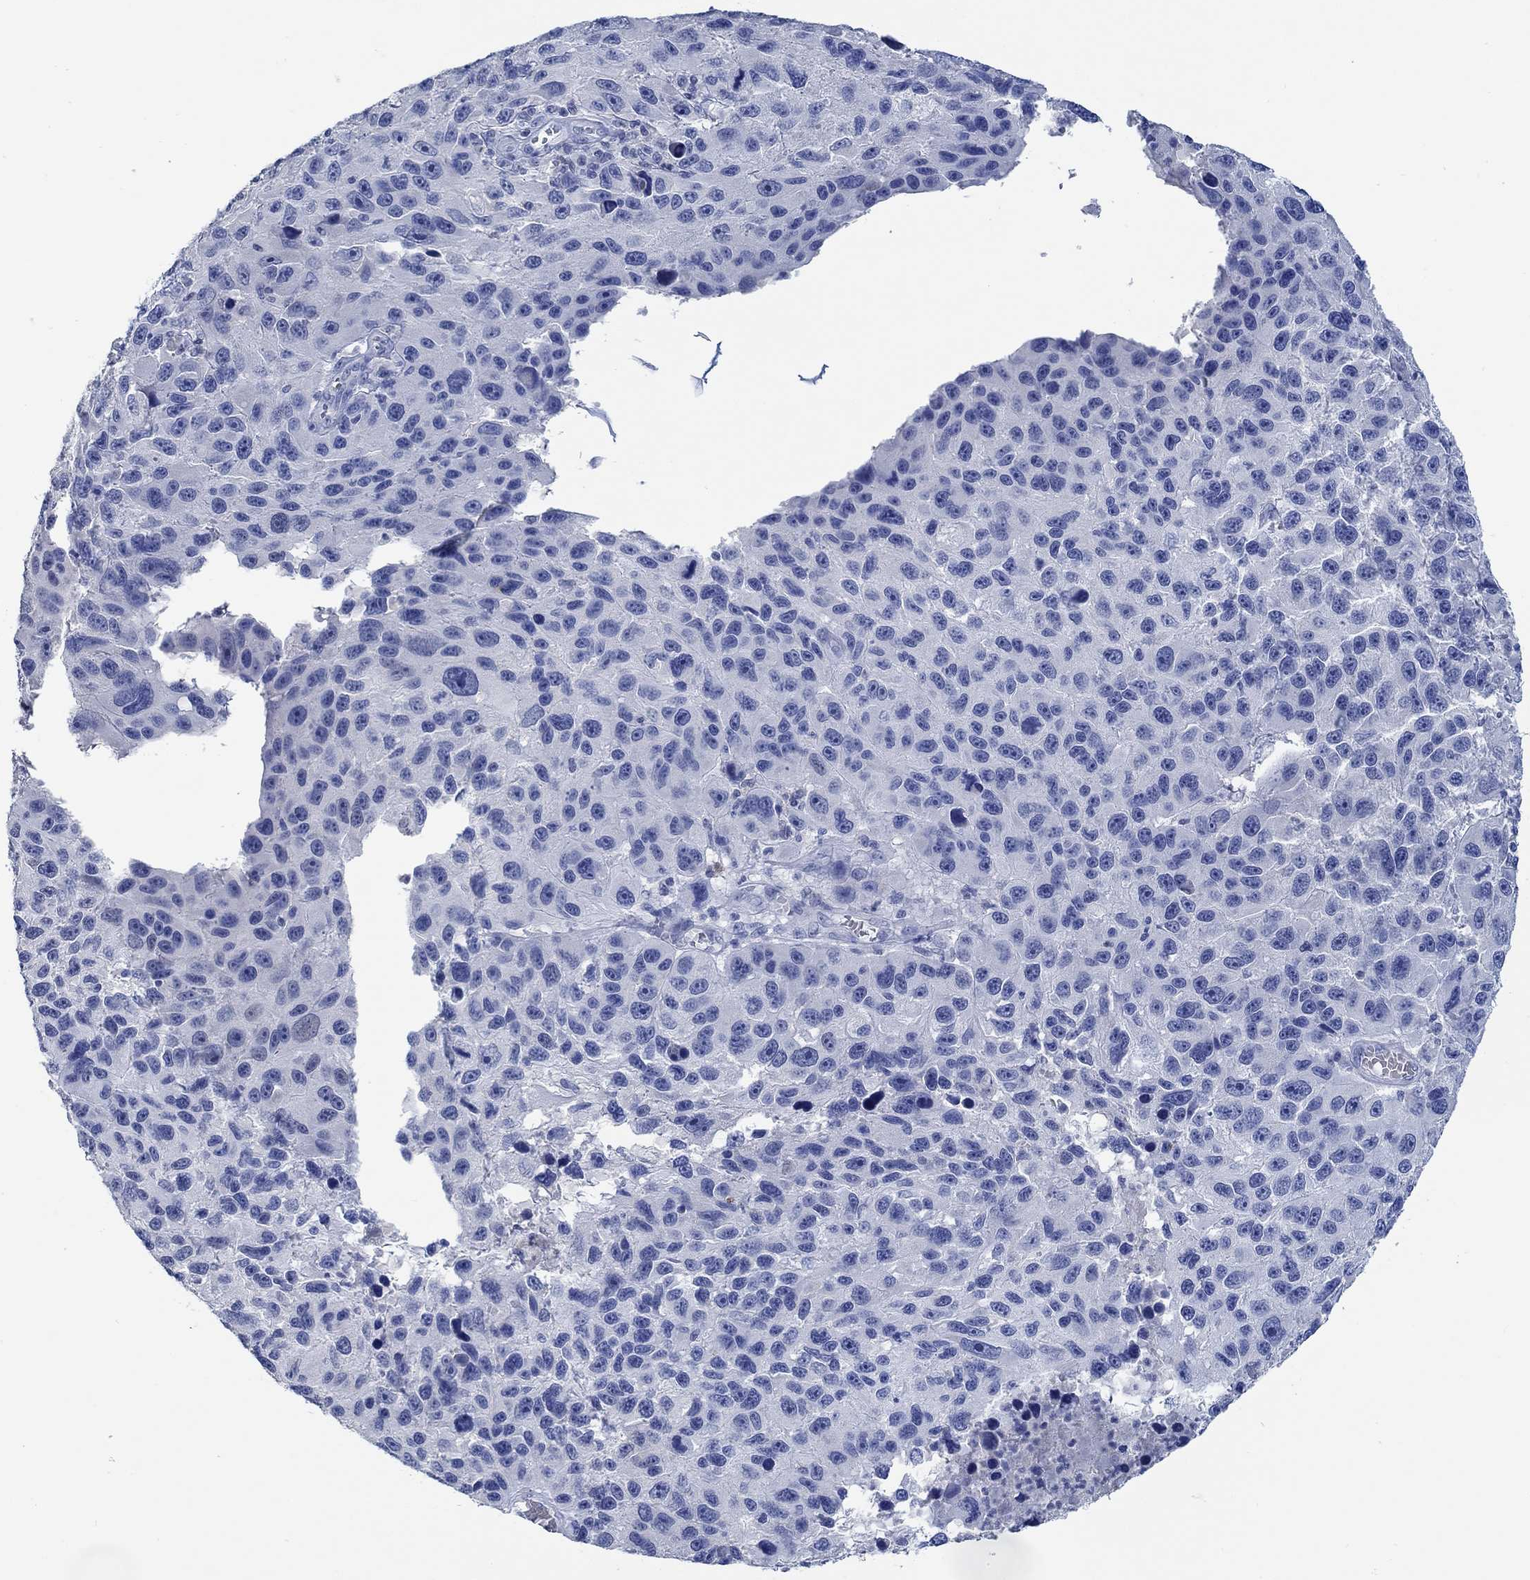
{"staining": {"intensity": "negative", "quantity": "none", "location": "none"}, "tissue": "melanoma", "cell_type": "Tumor cells", "image_type": "cancer", "snomed": [{"axis": "morphology", "description": "Malignant melanoma, NOS"}, {"axis": "topography", "description": "Skin"}], "caption": "Melanoma was stained to show a protein in brown. There is no significant staining in tumor cells. (DAB immunohistochemistry, high magnification).", "gene": "PPP1R17", "patient": {"sex": "male", "age": 53}}